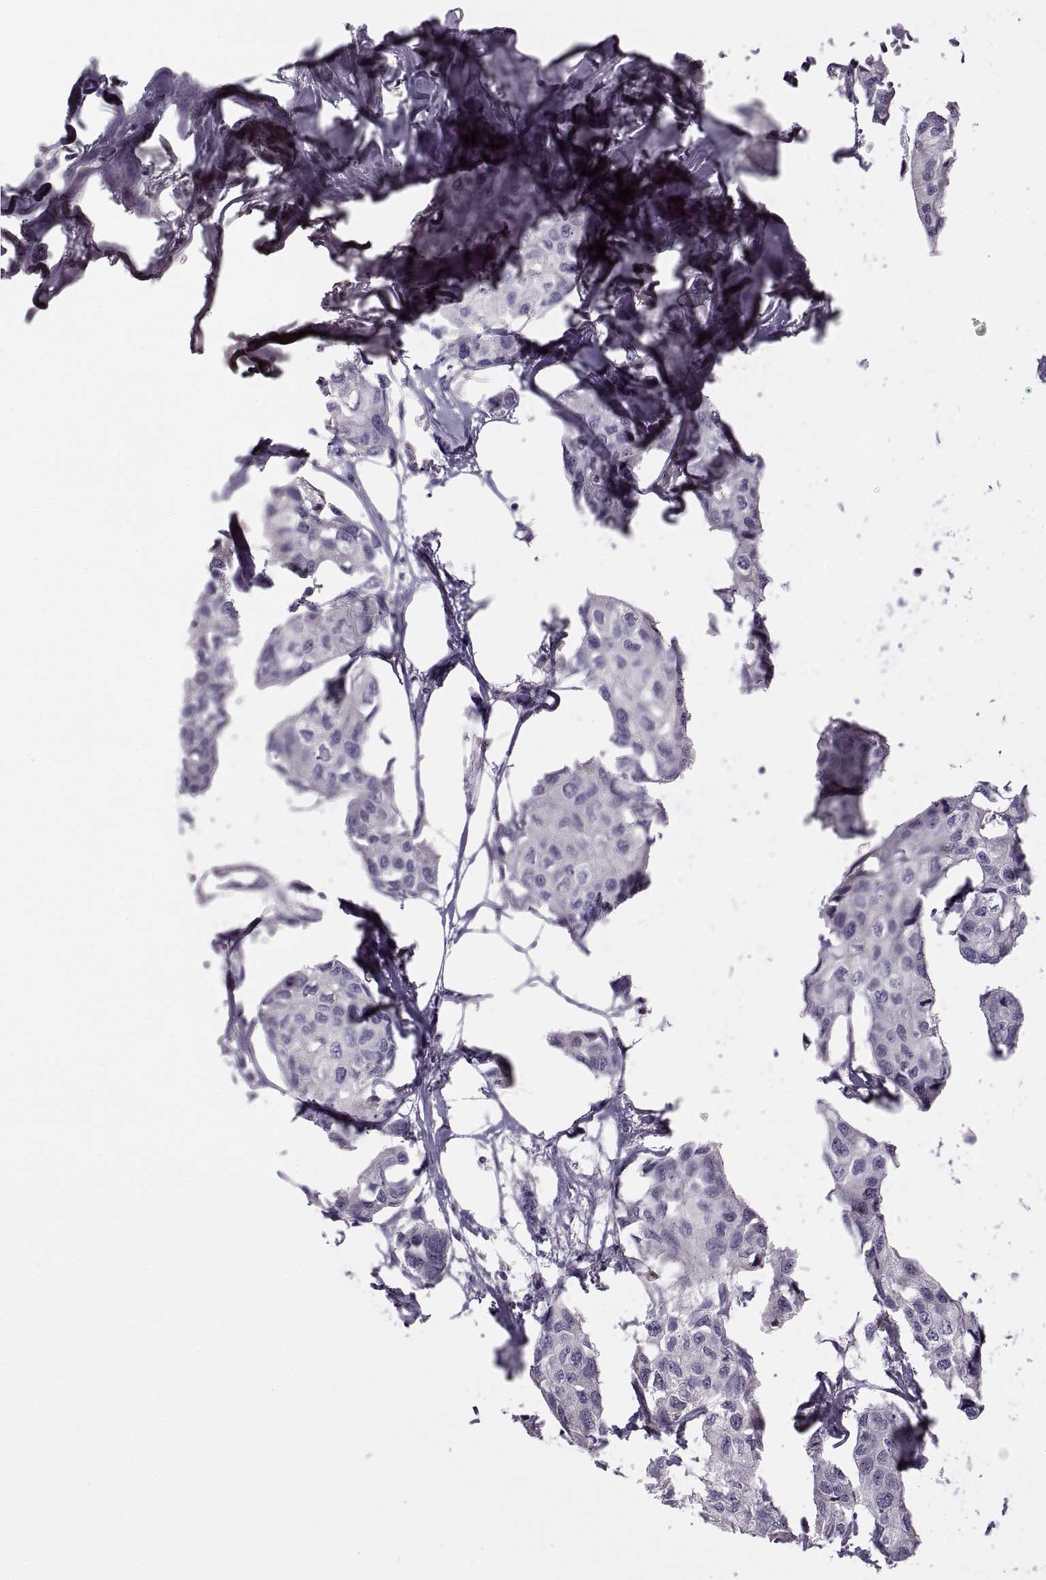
{"staining": {"intensity": "negative", "quantity": "none", "location": "none"}, "tissue": "breast cancer", "cell_type": "Tumor cells", "image_type": "cancer", "snomed": [{"axis": "morphology", "description": "Duct carcinoma"}, {"axis": "topography", "description": "Breast"}], "caption": "DAB immunohistochemical staining of breast cancer shows no significant positivity in tumor cells.", "gene": "LETM2", "patient": {"sex": "female", "age": 80}}